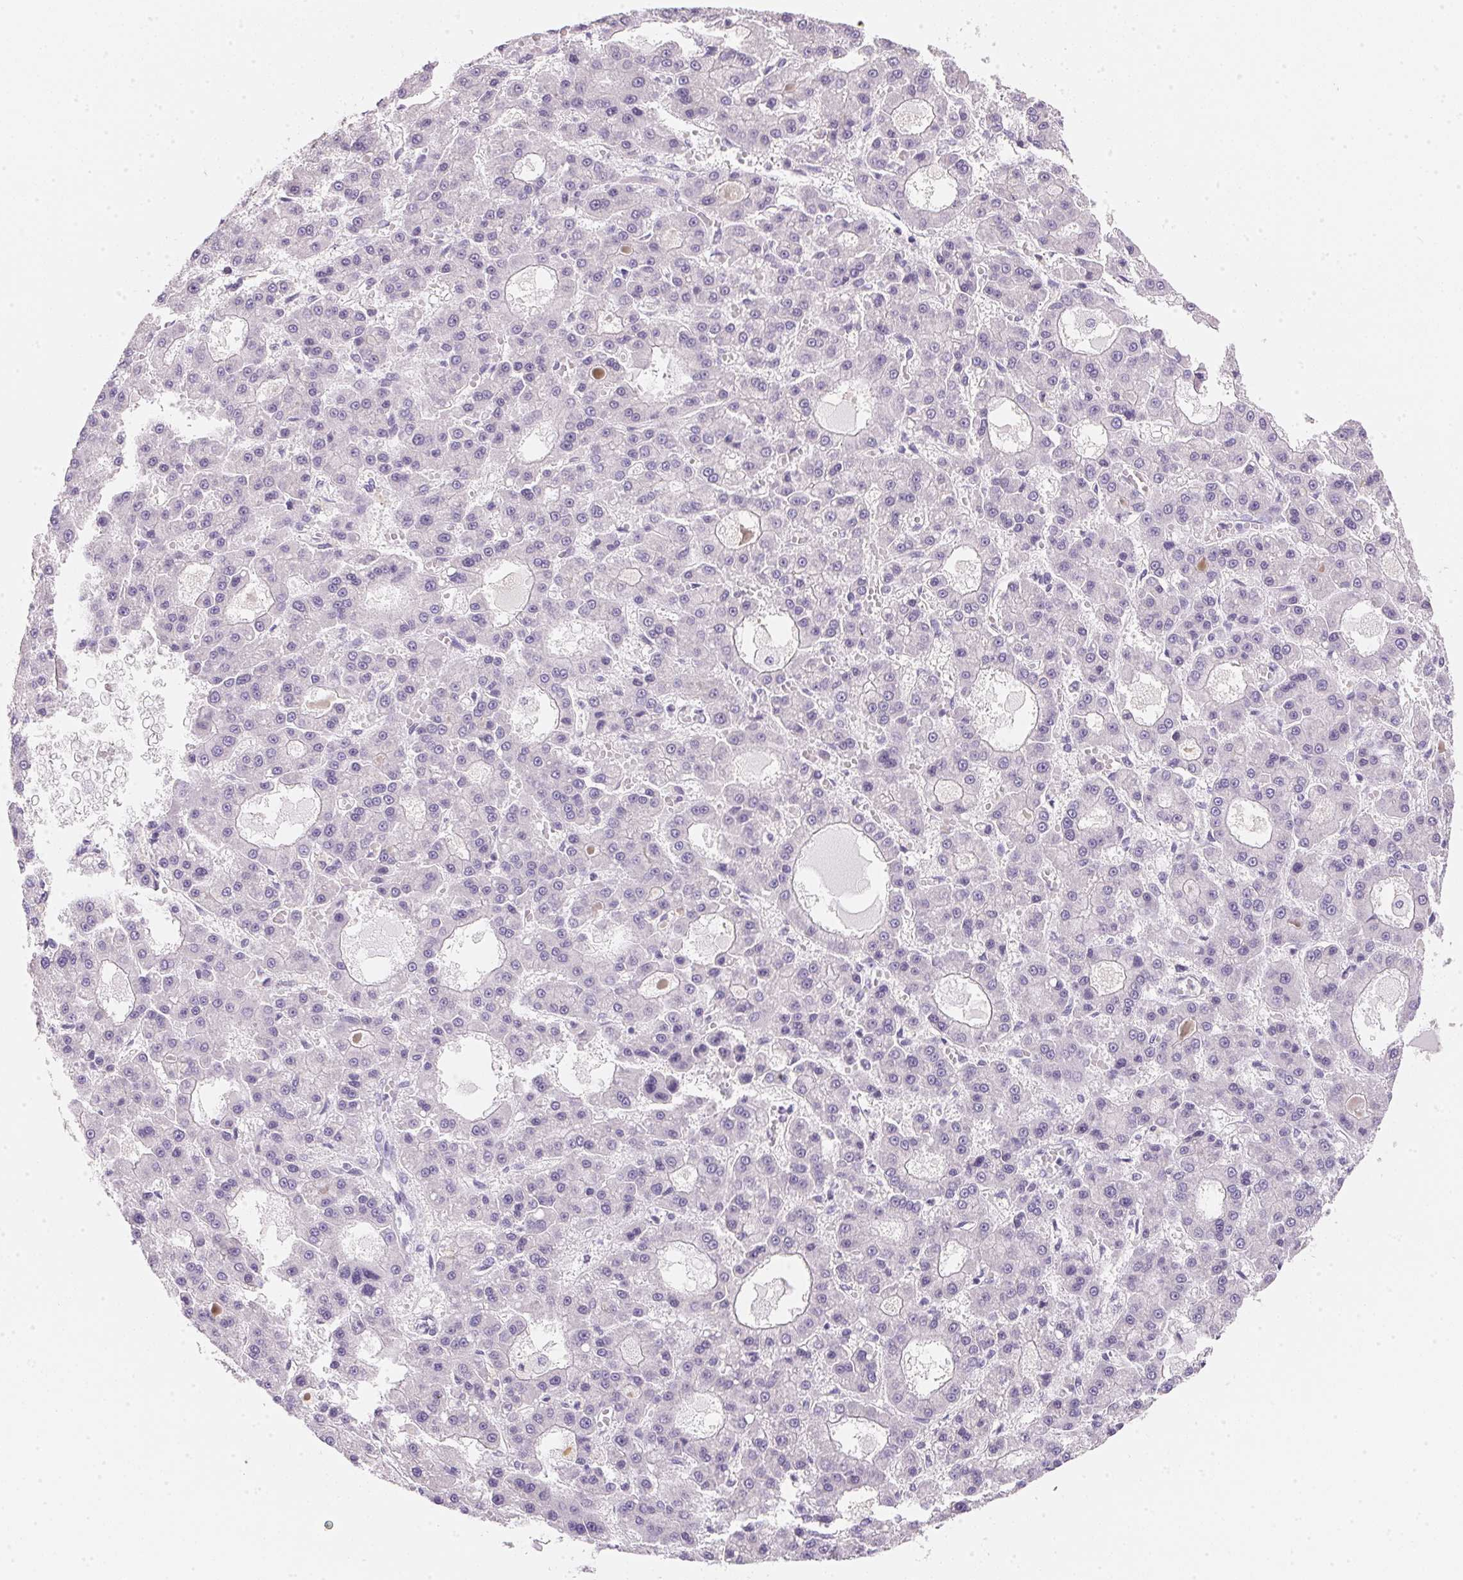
{"staining": {"intensity": "negative", "quantity": "none", "location": "none"}, "tissue": "liver cancer", "cell_type": "Tumor cells", "image_type": "cancer", "snomed": [{"axis": "morphology", "description": "Carcinoma, Hepatocellular, NOS"}, {"axis": "topography", "description": "Liver"}], "caption": "This is a image of IHC staining of liver cancer (hepatocellular carcinoma), which shows no positivity in tumor cells.", "gene": "GIPC2", "patient": {"sex": "male", "age": 70}}